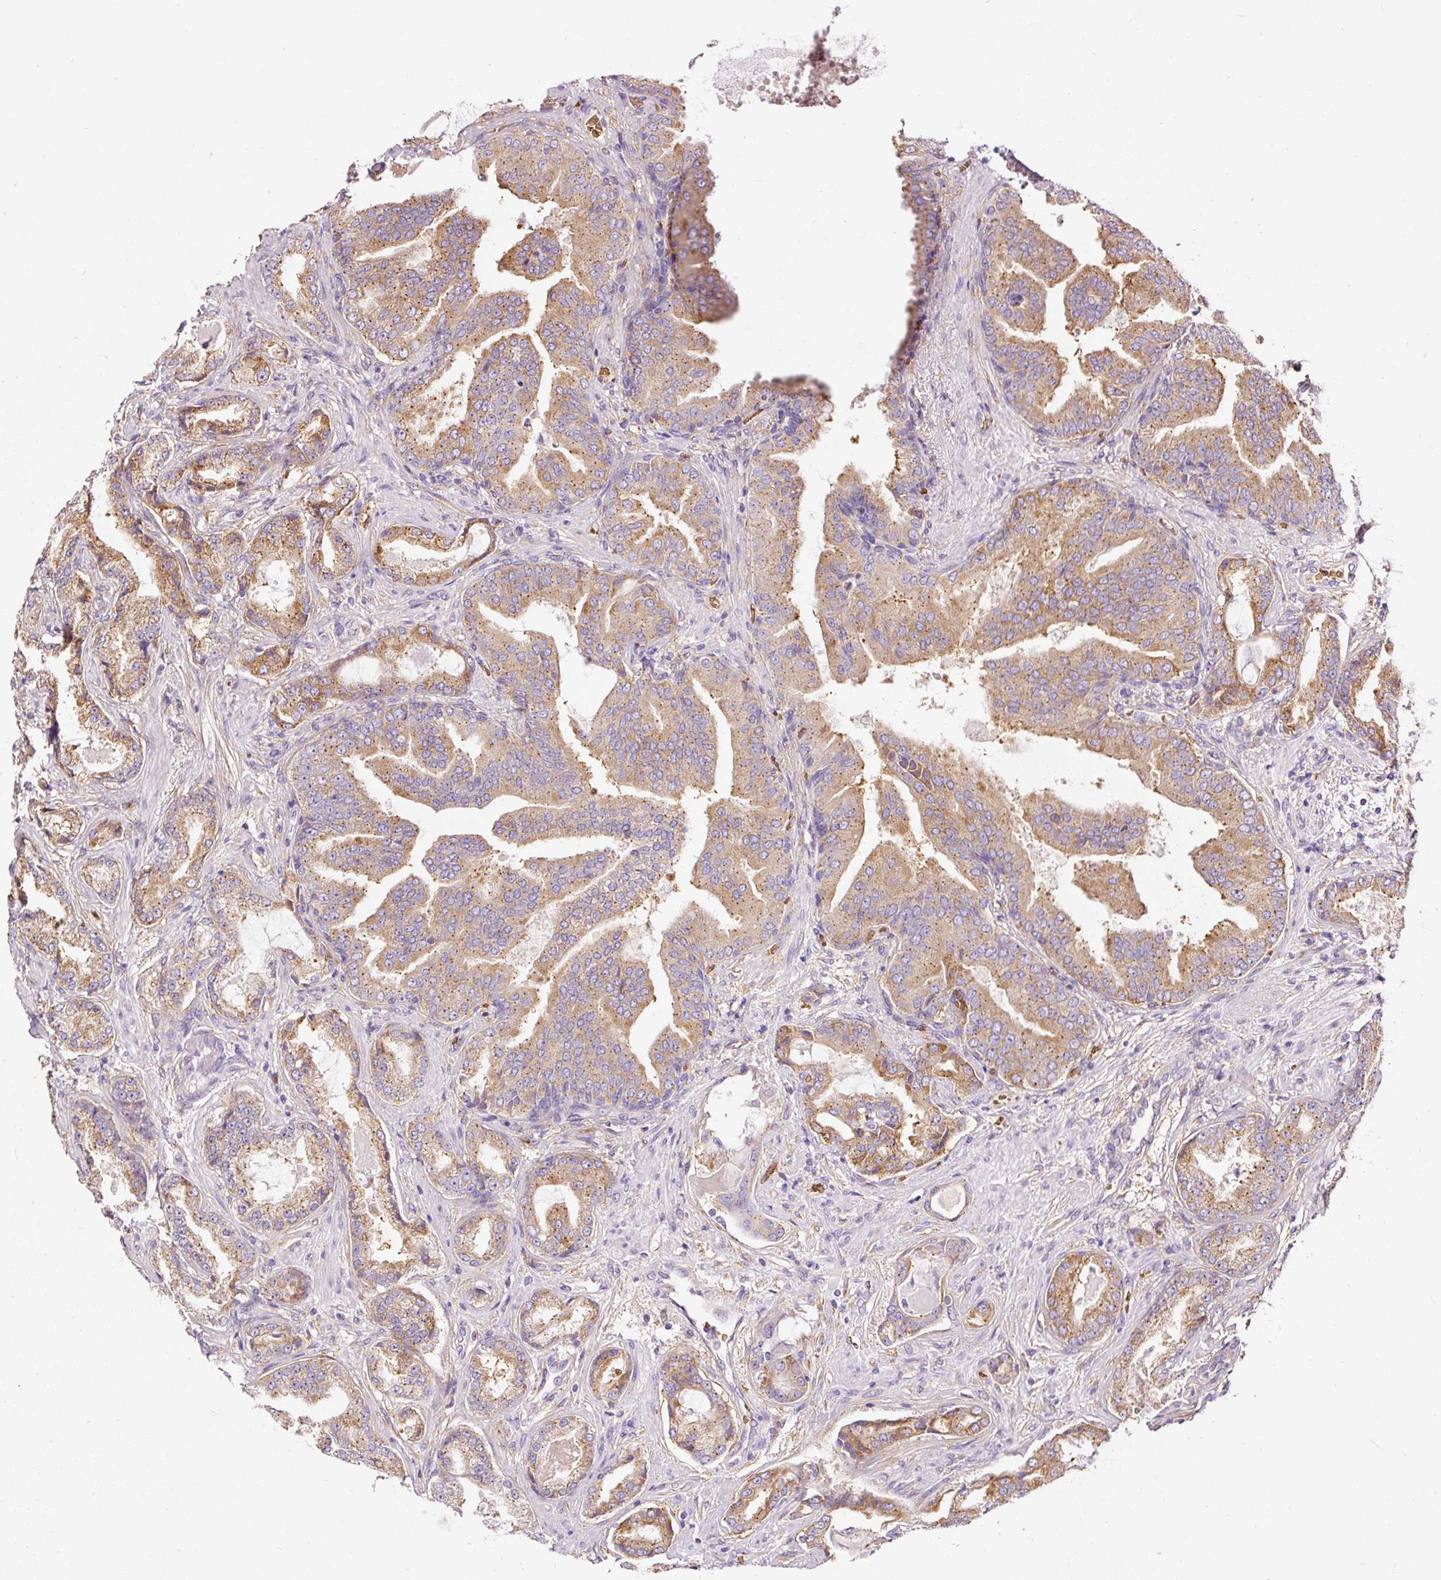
{"staining": {"intensity": "moderate", "quantity": ">75%", "location": "cytoplasmic/membranous"}, "tissue": "prostate cancer", "cell_type": "Tumor cells", "image_type": "cancer", "snomed": [{"axis": "morphology", "description": "Adenocarcinoma, High grade"}, {"axis": "topography", "description": "Prostate"}], "caption": "Adenocarcinoma (high-grade) (prostate) was stained to show a protein in brown. There is medium levels of moderate cytoplasmic/membranous expression in about >75% of tumor cells.", "gene": "PRRC2A", "patient": {"sex": "male", "age": 68}}